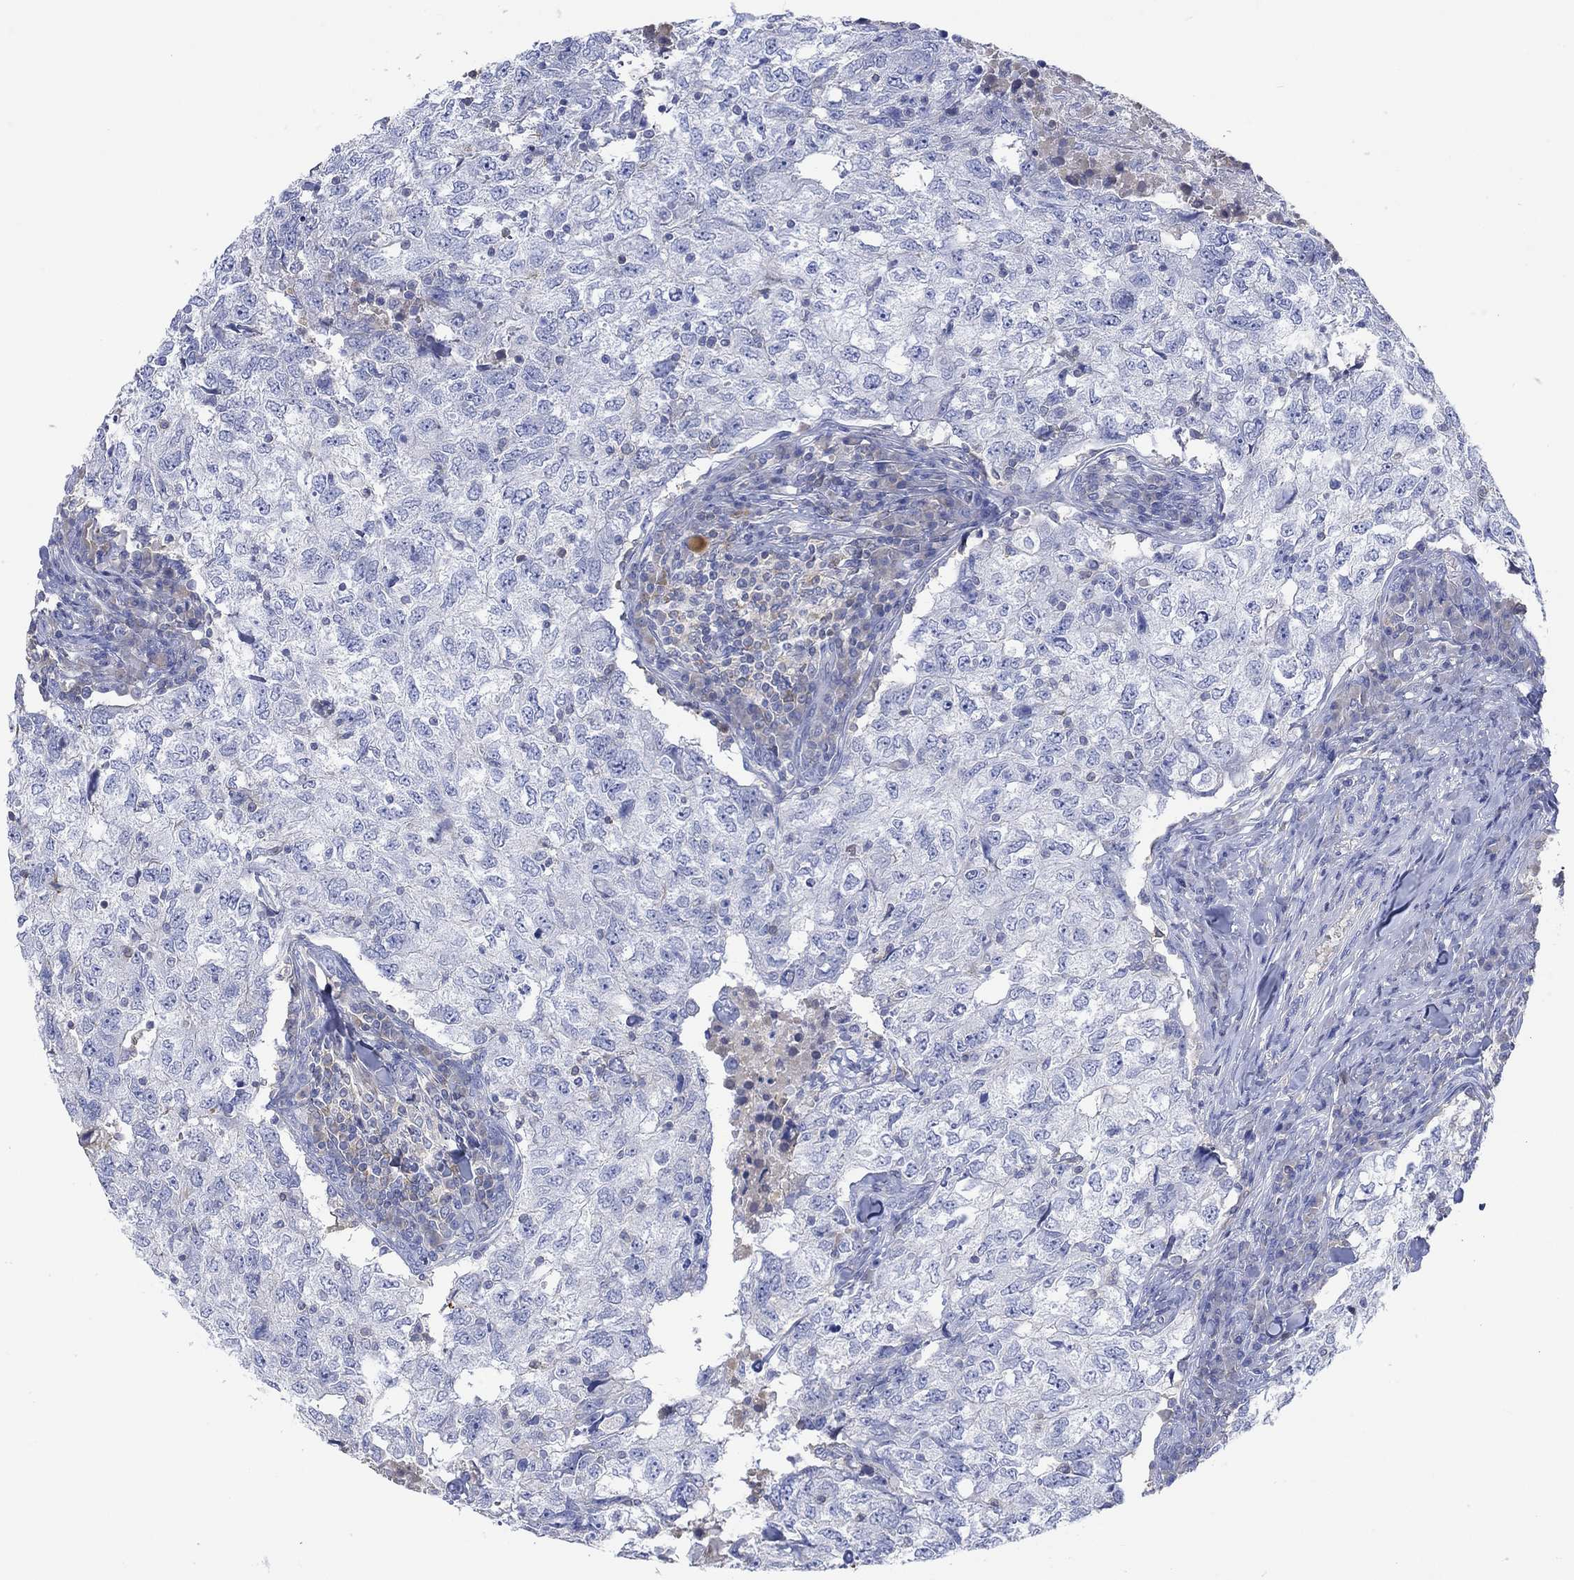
{"staining": {"intensity": "negative", "quantity": "none", "location": "none"}, "tissue": "breast cancer", "cell_type": "Tumor cells", "image_type": "cancer", "snomed": [{"axis": "morphology", "description": "Duct carcinoma"}, {"axis": "topography", "description": "Breast"}], "caption": "DAB immunohistochemical staining of human breast cancer (invasive ductal carcinoma) demonstrates no significant positivity in tumor cells.", "gene": "GCM1", "patient": {"sex": "female", "age": 30}}